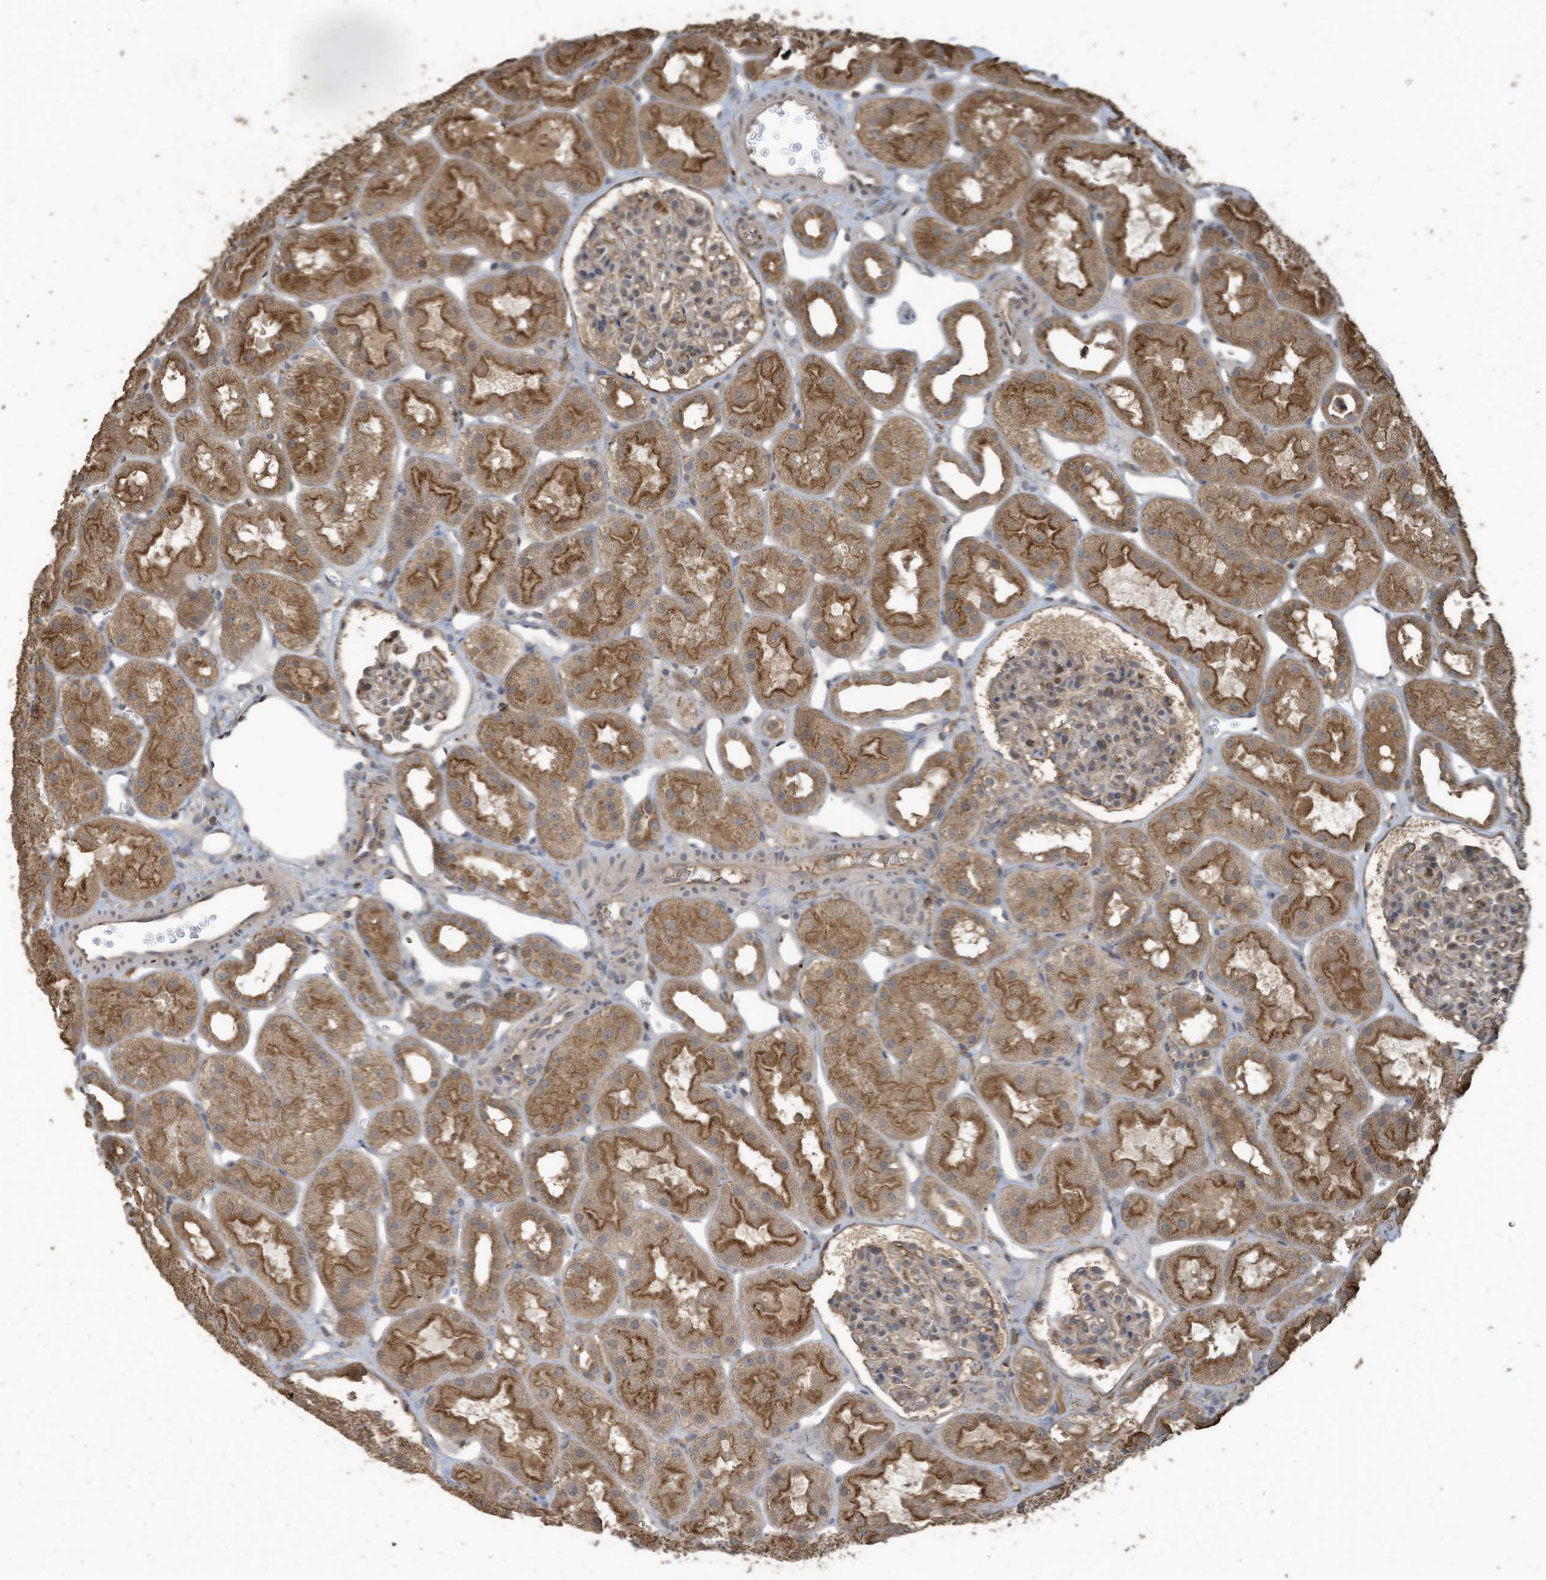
{"staining": {"intensity": "weak", "quantity": "25%-75%", "location": "cytoplasmic/membranous"}, "tissue": "kidney", "cell_type": "Cells in glomeruli", "image_type": "normal", "snomed": [{"axis": "morphology", "description": "Normal tissue, NOS"}, {"axis": "topography", "description": "Kidney"}], "caption": "An image of kidney stained for a protein demonstrates weak cytoplasmic/membranous brown staining in cells in glomeruli. (brown staining indicates protein expression, while blue staining denotes nuclei).", "gene": "COX10", "patient": {"sex": "male", "age": 16}}